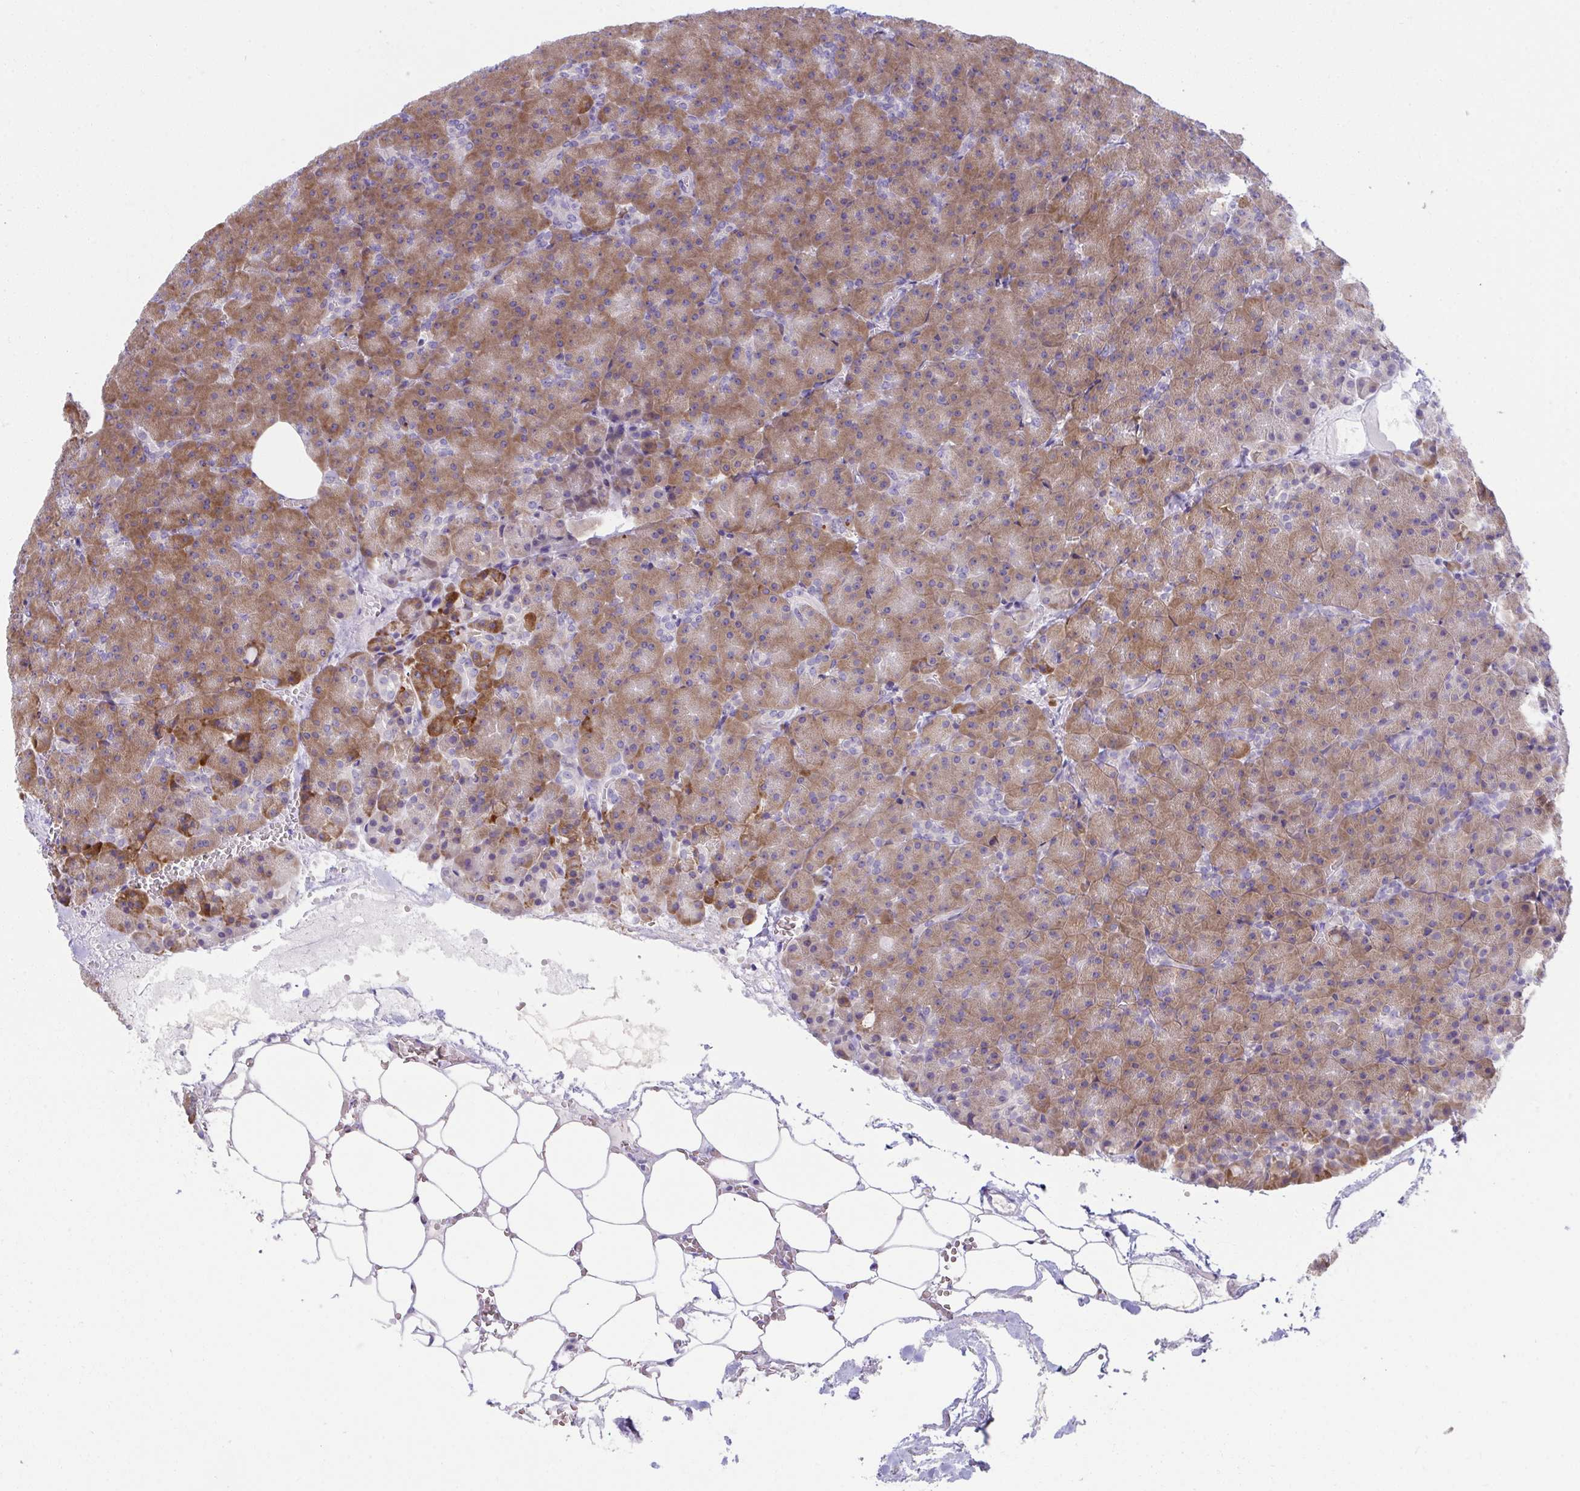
{"staining": {"intensity": "moderate", "quantity": ">75%", "location": "cytoplasmic/membranous"}, "tissue": "pancreas", "cell_type": "Exocrine glandular cells", "image_type": "normal", "snomed": [{"axis": "morphology", "description": "Normal tissue, NOS"}, {"axis": "topography", "description": "Pancreas"}], "caption": "Exocrine glandular cells show medium levels of moderate cytoplasmic/membranous expression in approximately >75% of cells in normal pancreas.", "gene": "FASLG", "patient": {"sex": "female", "age": 74}}